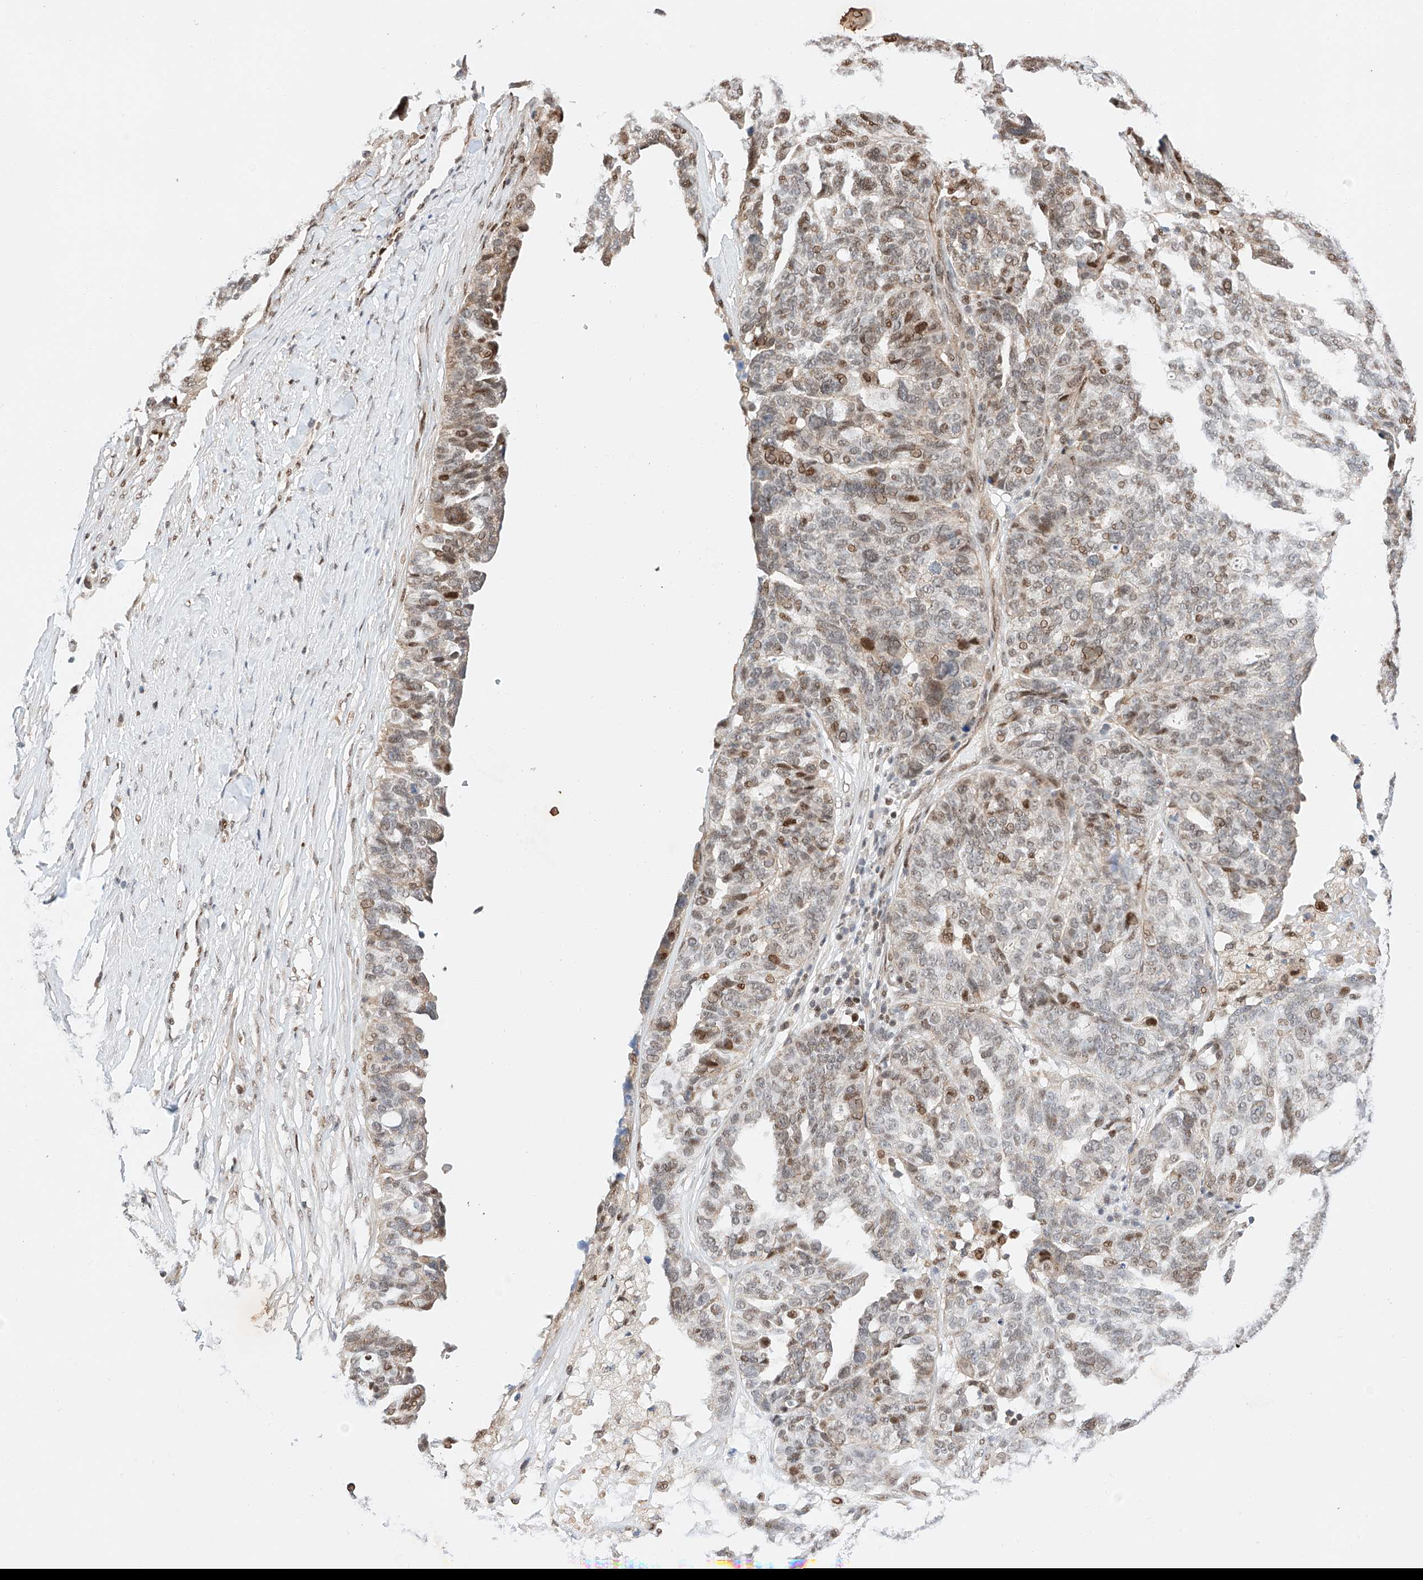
{"staining": {"intensity": "moderate", "quantity": "25%-75%", "location": "nuclear"}, "tissue": "ovarian cancer", "cell_type": "Tumor cells", "image_type": "cancer", "snomed": [{"axis": "morphology", "description": "Cystadenocarcinoma, serous, NOS"}, {"axis": "topography", "description": "Ovary"}], "caption": "Ovarian cancer (serous cystadenocarcinoma) stained for a protein (brown) reveals moderate nuclear positive staining in approximately 25%-75% of tumor cells.", "gene": "HDAC9", "patient": {"sex": "female", "age": 59}}